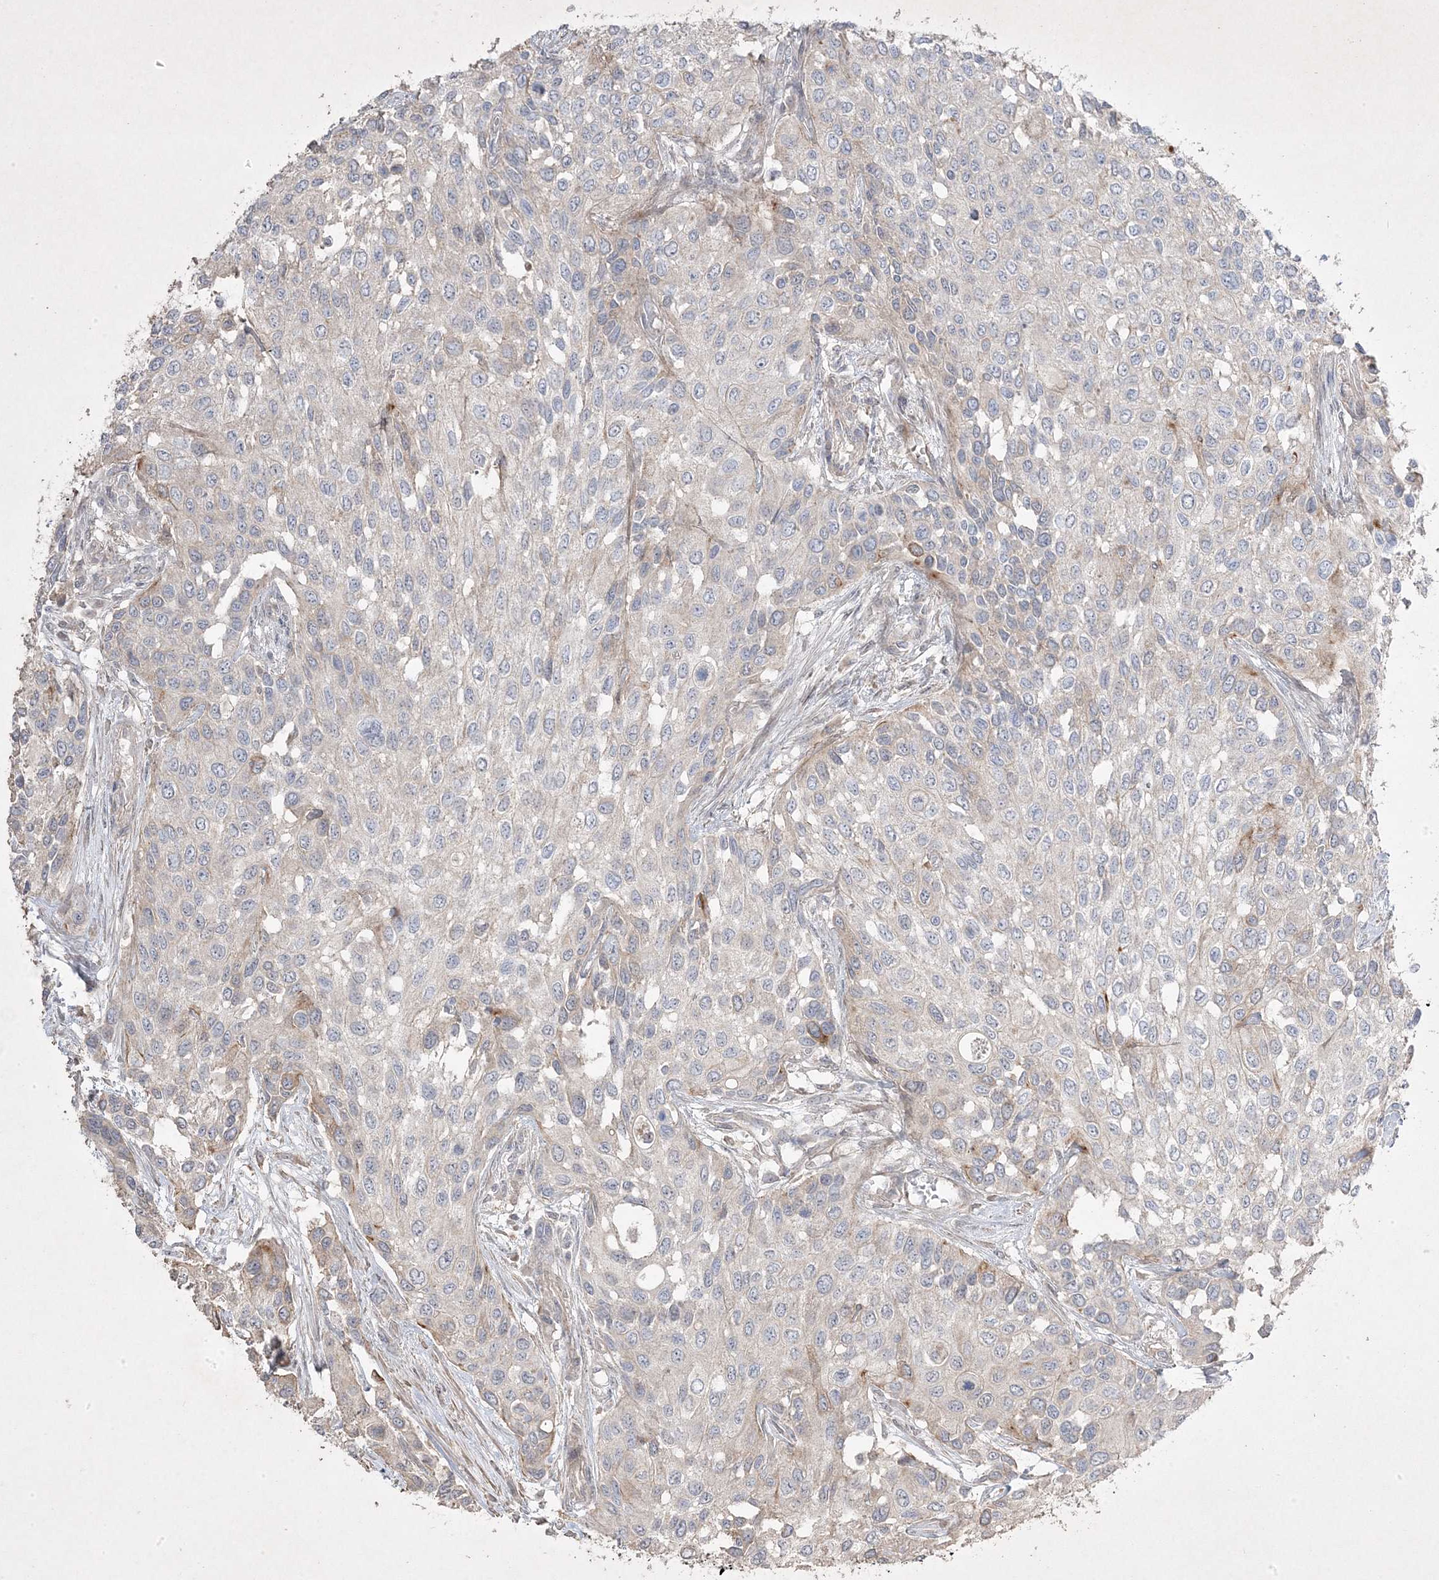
{"staining": {"intensity": "negative", "quantity": "none", "location": "none"}, "tissue": "urothelial cancer", "cell_type": "Tumor cells", "image_type": "cancer", "snomed": [{"axis": "morphology", "description": "Normal tissue, NOS"}, {"axis": "morphology", "description": "Urothelial carcinoma, High grade"}, {"axis": "topography", "description": "Vascular tissue"}, {"axis": "topography", "description": "Urinary bladder"}], "caption": "Tumor cells are negative for protein expression in human urothelial cancer.", "gene": "RGL4", "patient": {"sex": "female", "age": 56}}